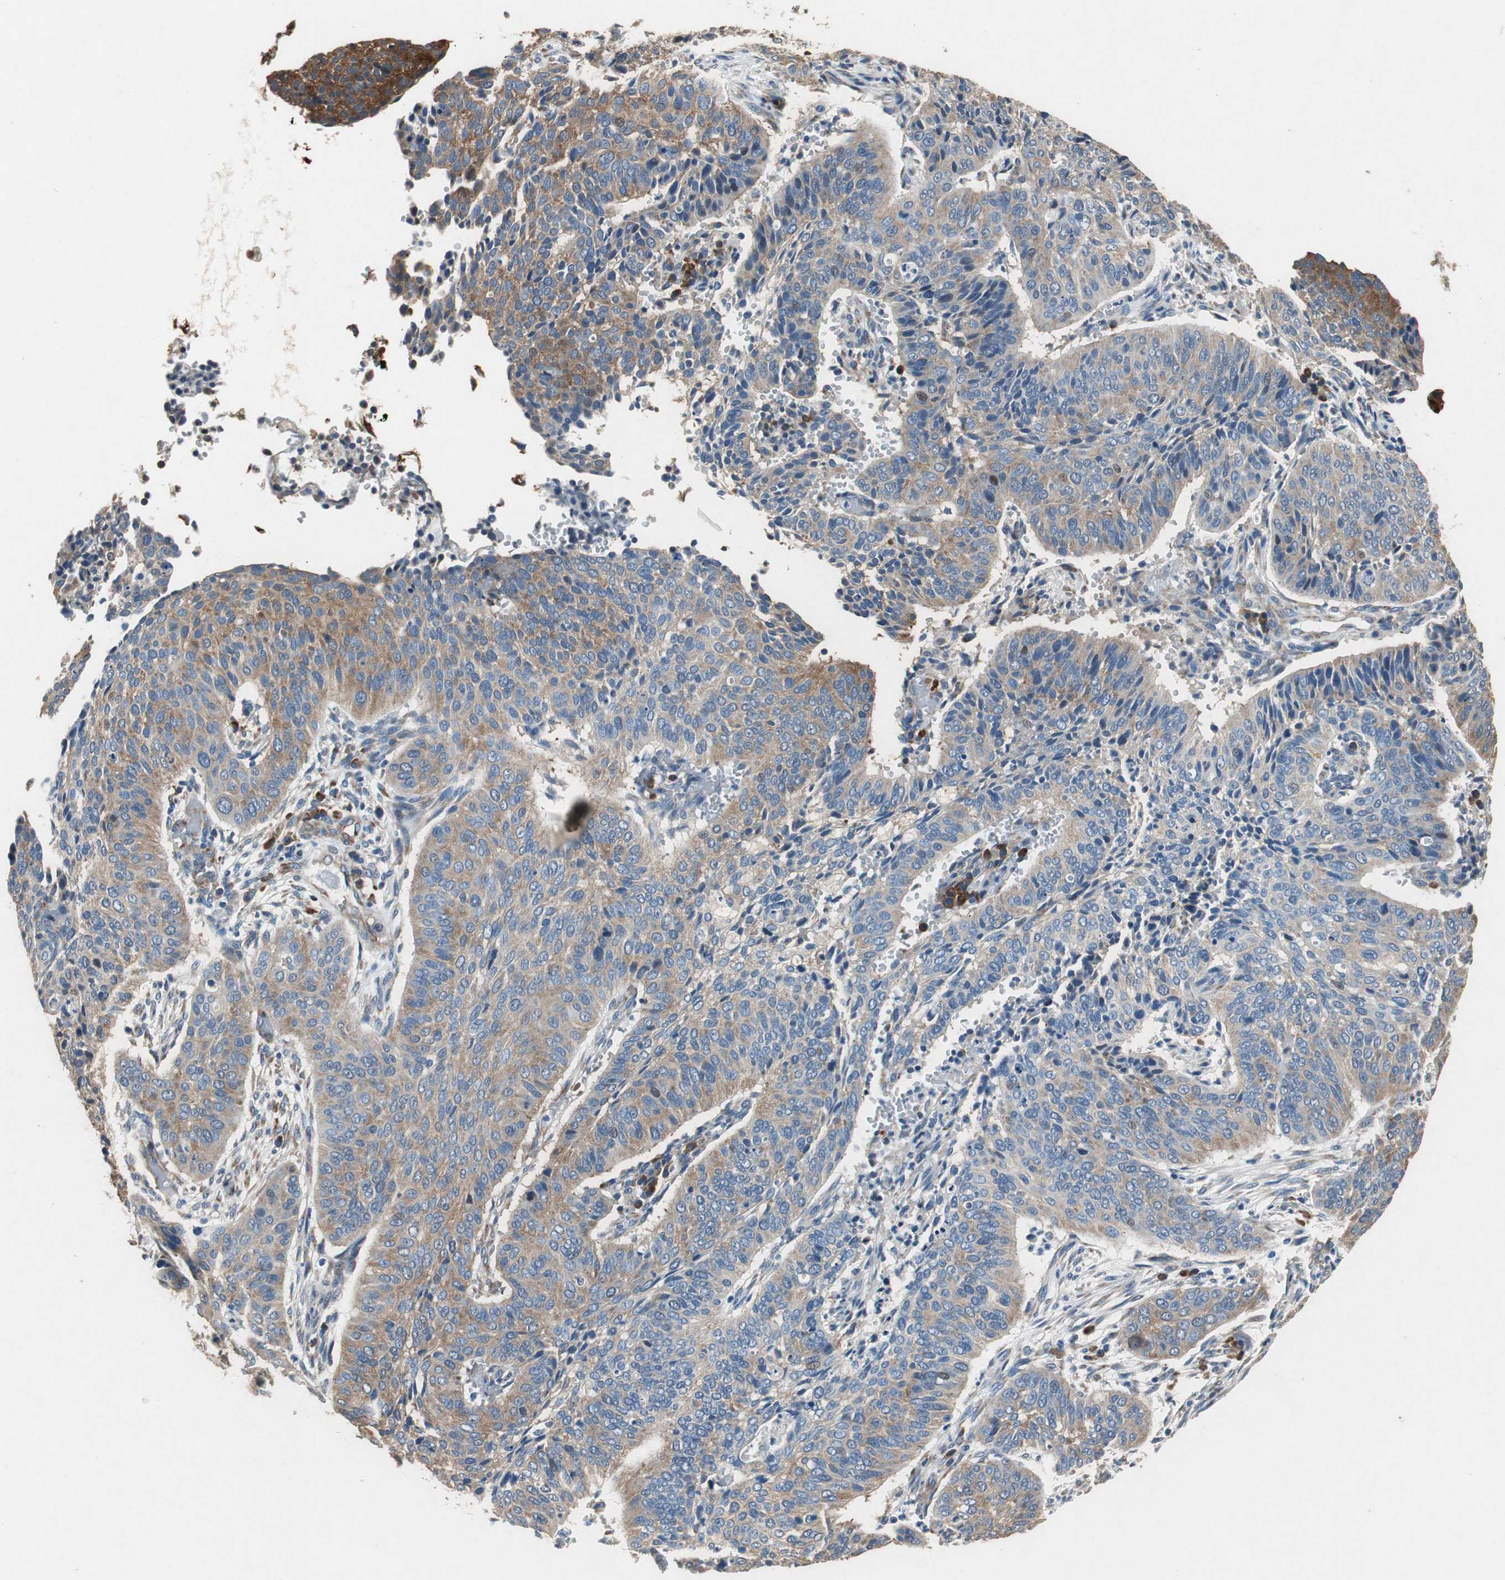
{"staining": {"intensity": "moderate", "quantity": ">75%", "location": "cytoplasmic/membranous"}, "tissue": "cervical cancer", "cell_type": "Tumor cells", "image_type": "cancer", "snomed": [{"axis": "morphology", "description": "Squamous cell carcinoma, NOS"}, {"axis": "topography", "description": "Cervix"}], "caption": "Brown immunohistochemical staining in cervical cancer demonstrates moderate cytoplasmic/membranous staining in about >75% of tumor cells.", "gene": "RPL35", "patient": {"sex": "female", "age": 39}}